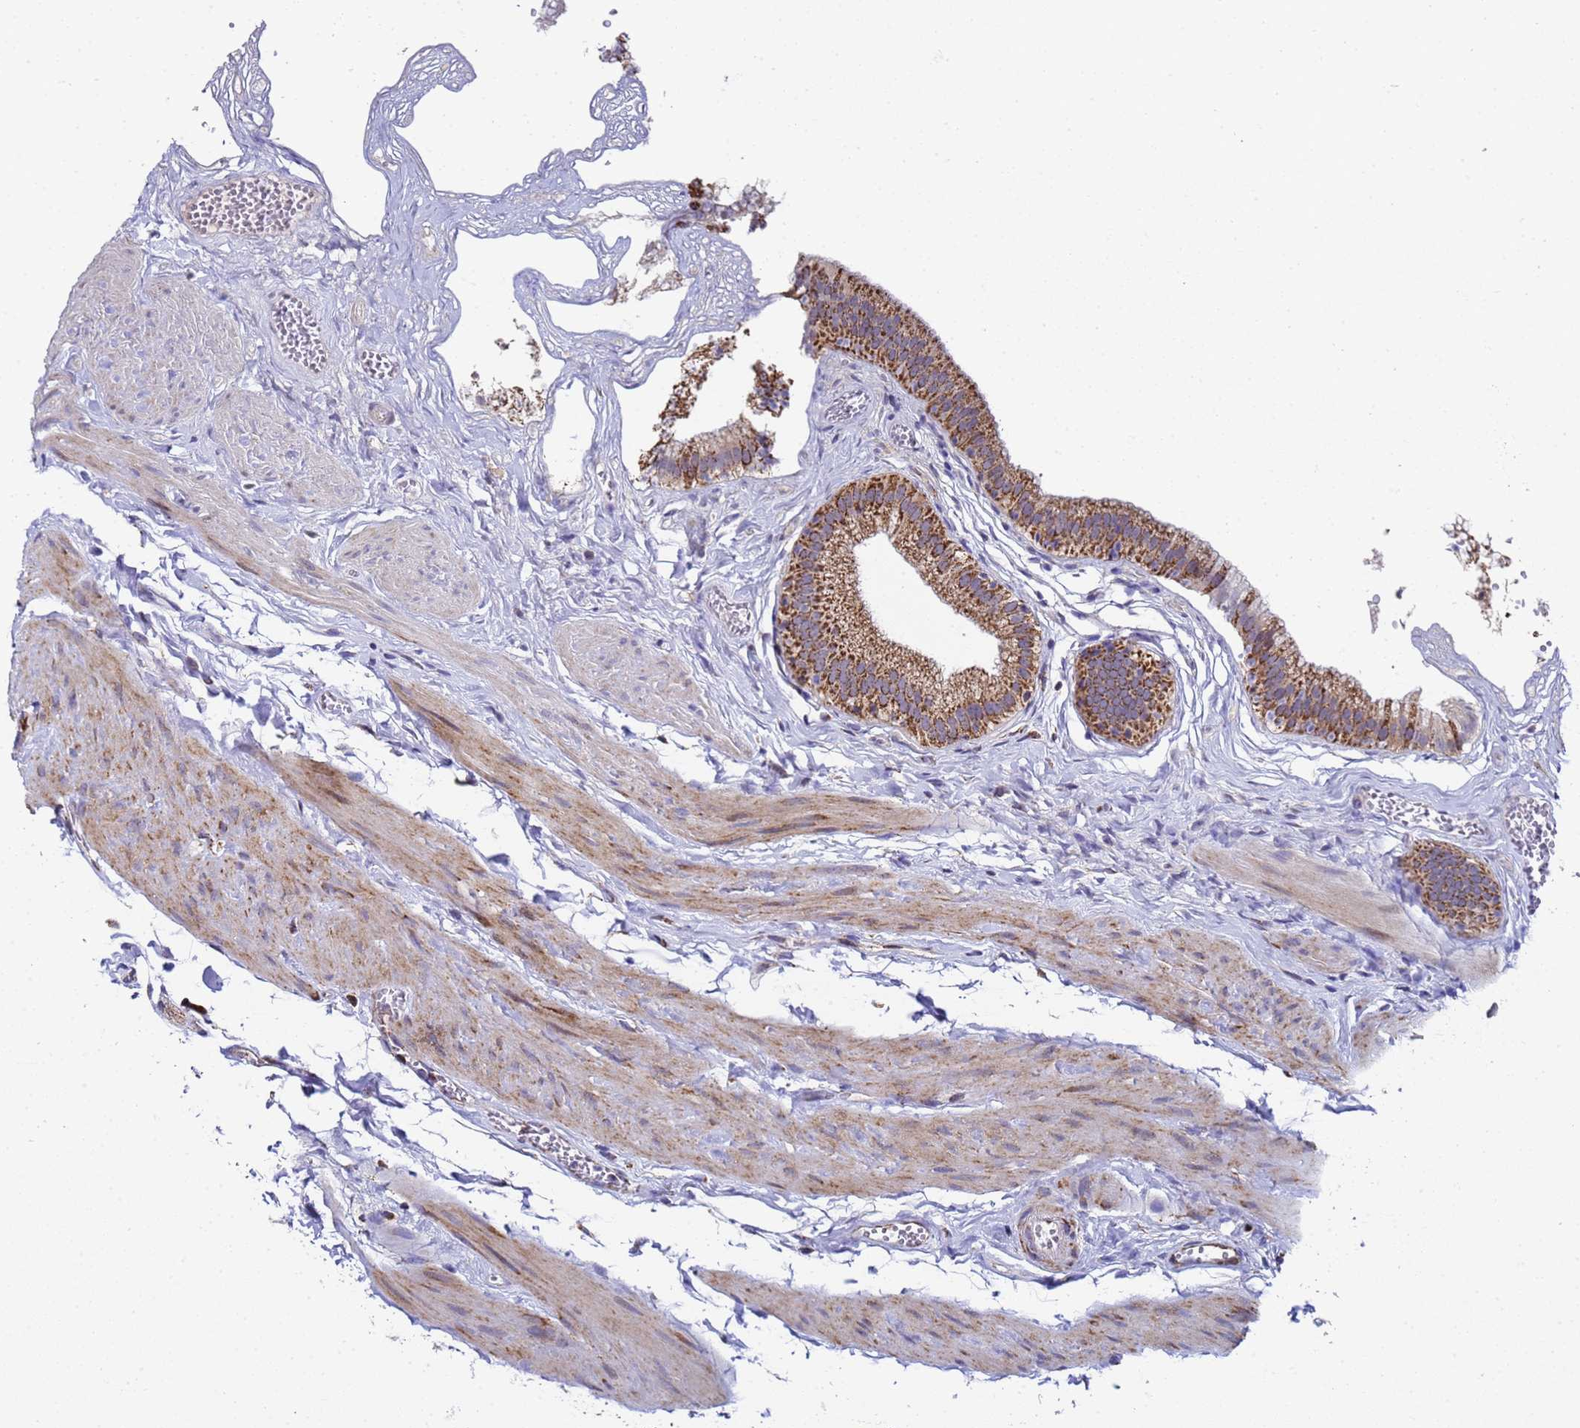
{"staining": {"intensity": "strong", "quantity": ">75%", "location": "cytoplasmic/membranous"}, "tissue": "gallbladder", "cell_type": "Glandular cells", "image_type": "normal", "snomed": [{"axis": "morphology", "description": "Normal tissue, NOS"}, {"axis": "topography", "description": "Gallbladder"}], "caption": "IHC of benign gallbladder demonstrates high levels of strong cytoplasmic/membranous positivity in about >75% of glandular cells.", "gene": "MRPS12", "patient": {"sex": "female", "age": 54}}